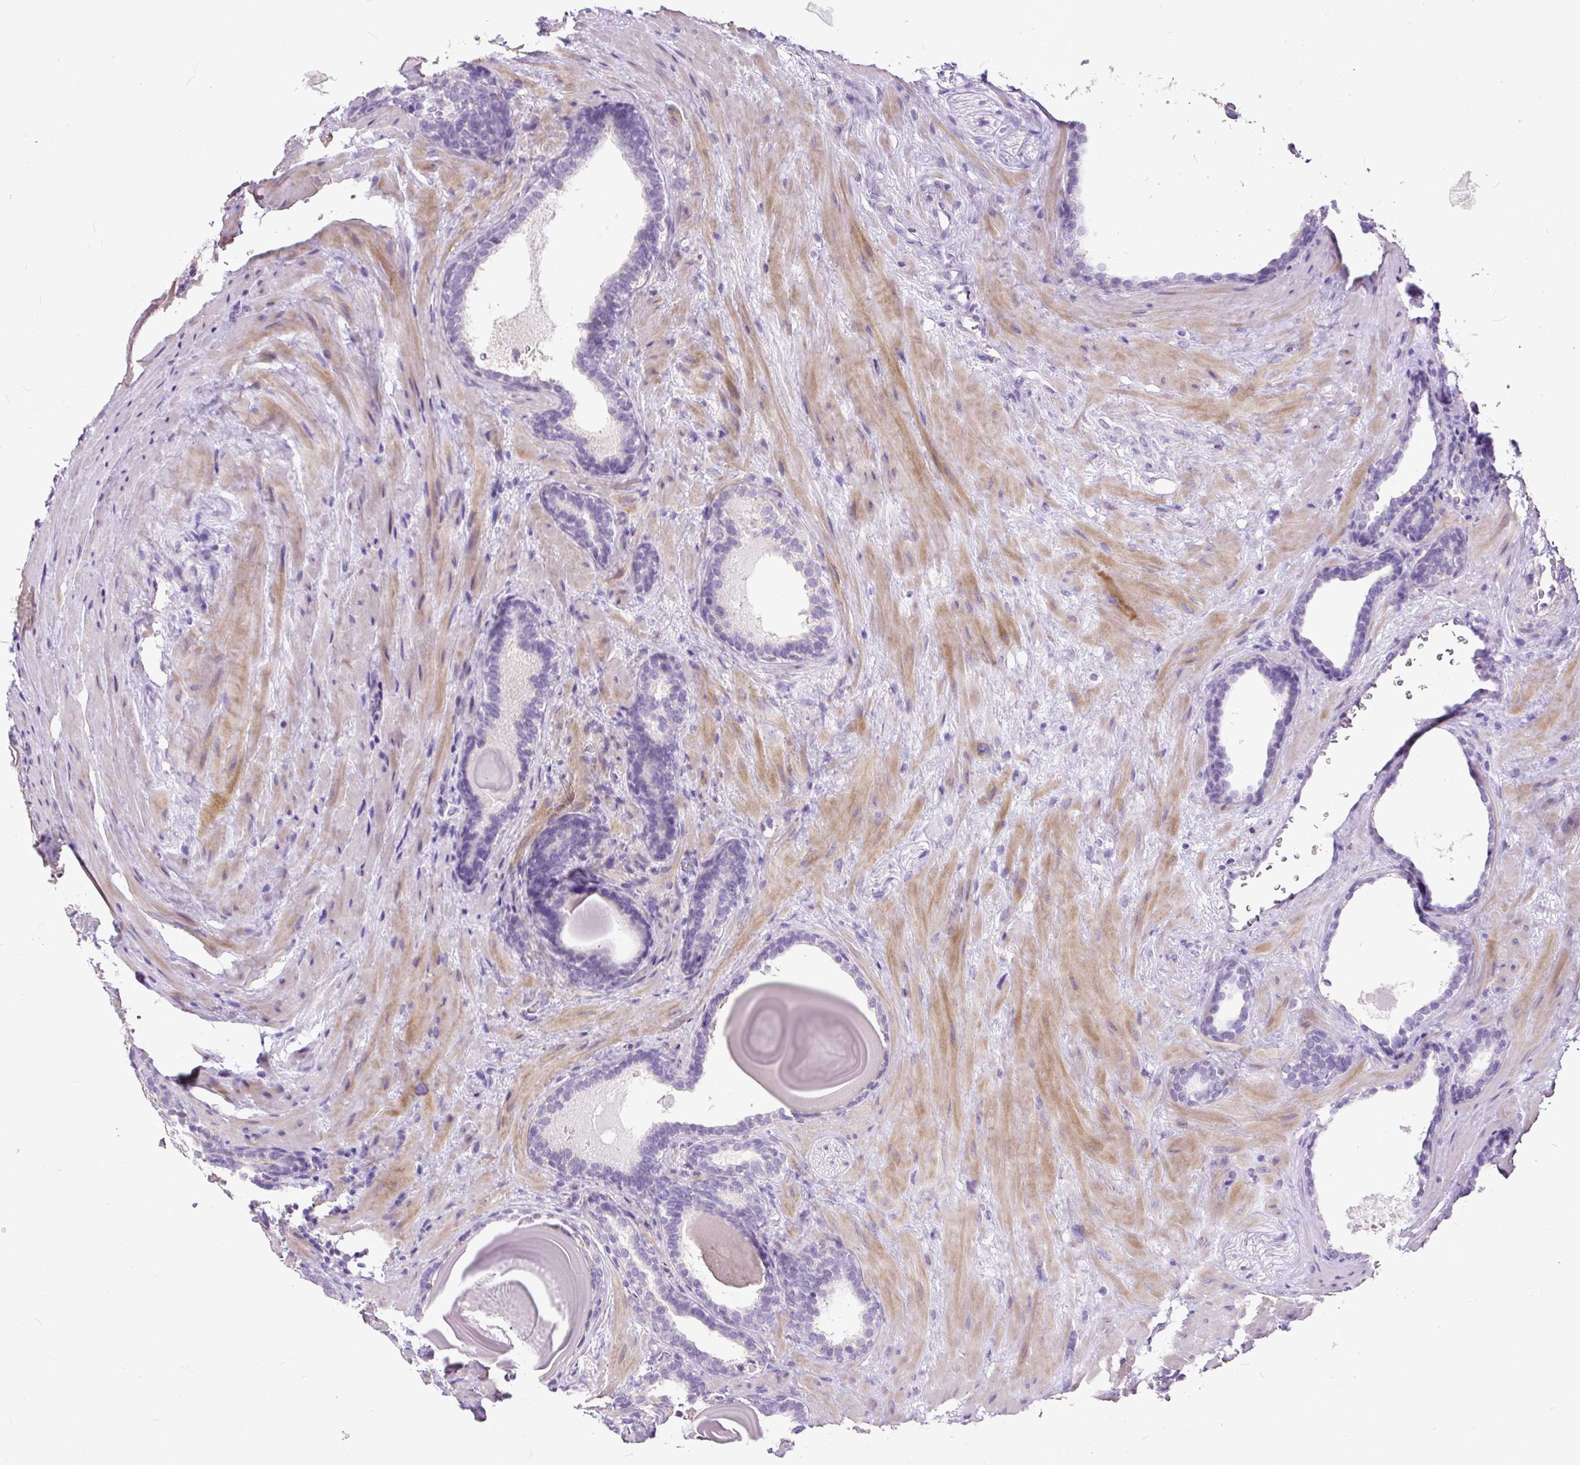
{"staining": {"intensity": "negative", "quantity": "none", "location": "none"}, "tissue": "prostate cancer", "cell_type": "Tumor cells", "image_type": "cancer", "snomed": [{"axis": "morphology", "description": "Adenocarcinoma, Low grade"}, {"axis": "topography", "description": "Prostate"}], "caption": "A micrograph of human prostate adenocarcinoma (low-grade) is negative for staining in tumor cells.", "gene": "GBX1", "patient": {"sex": "male", "age": 60}}